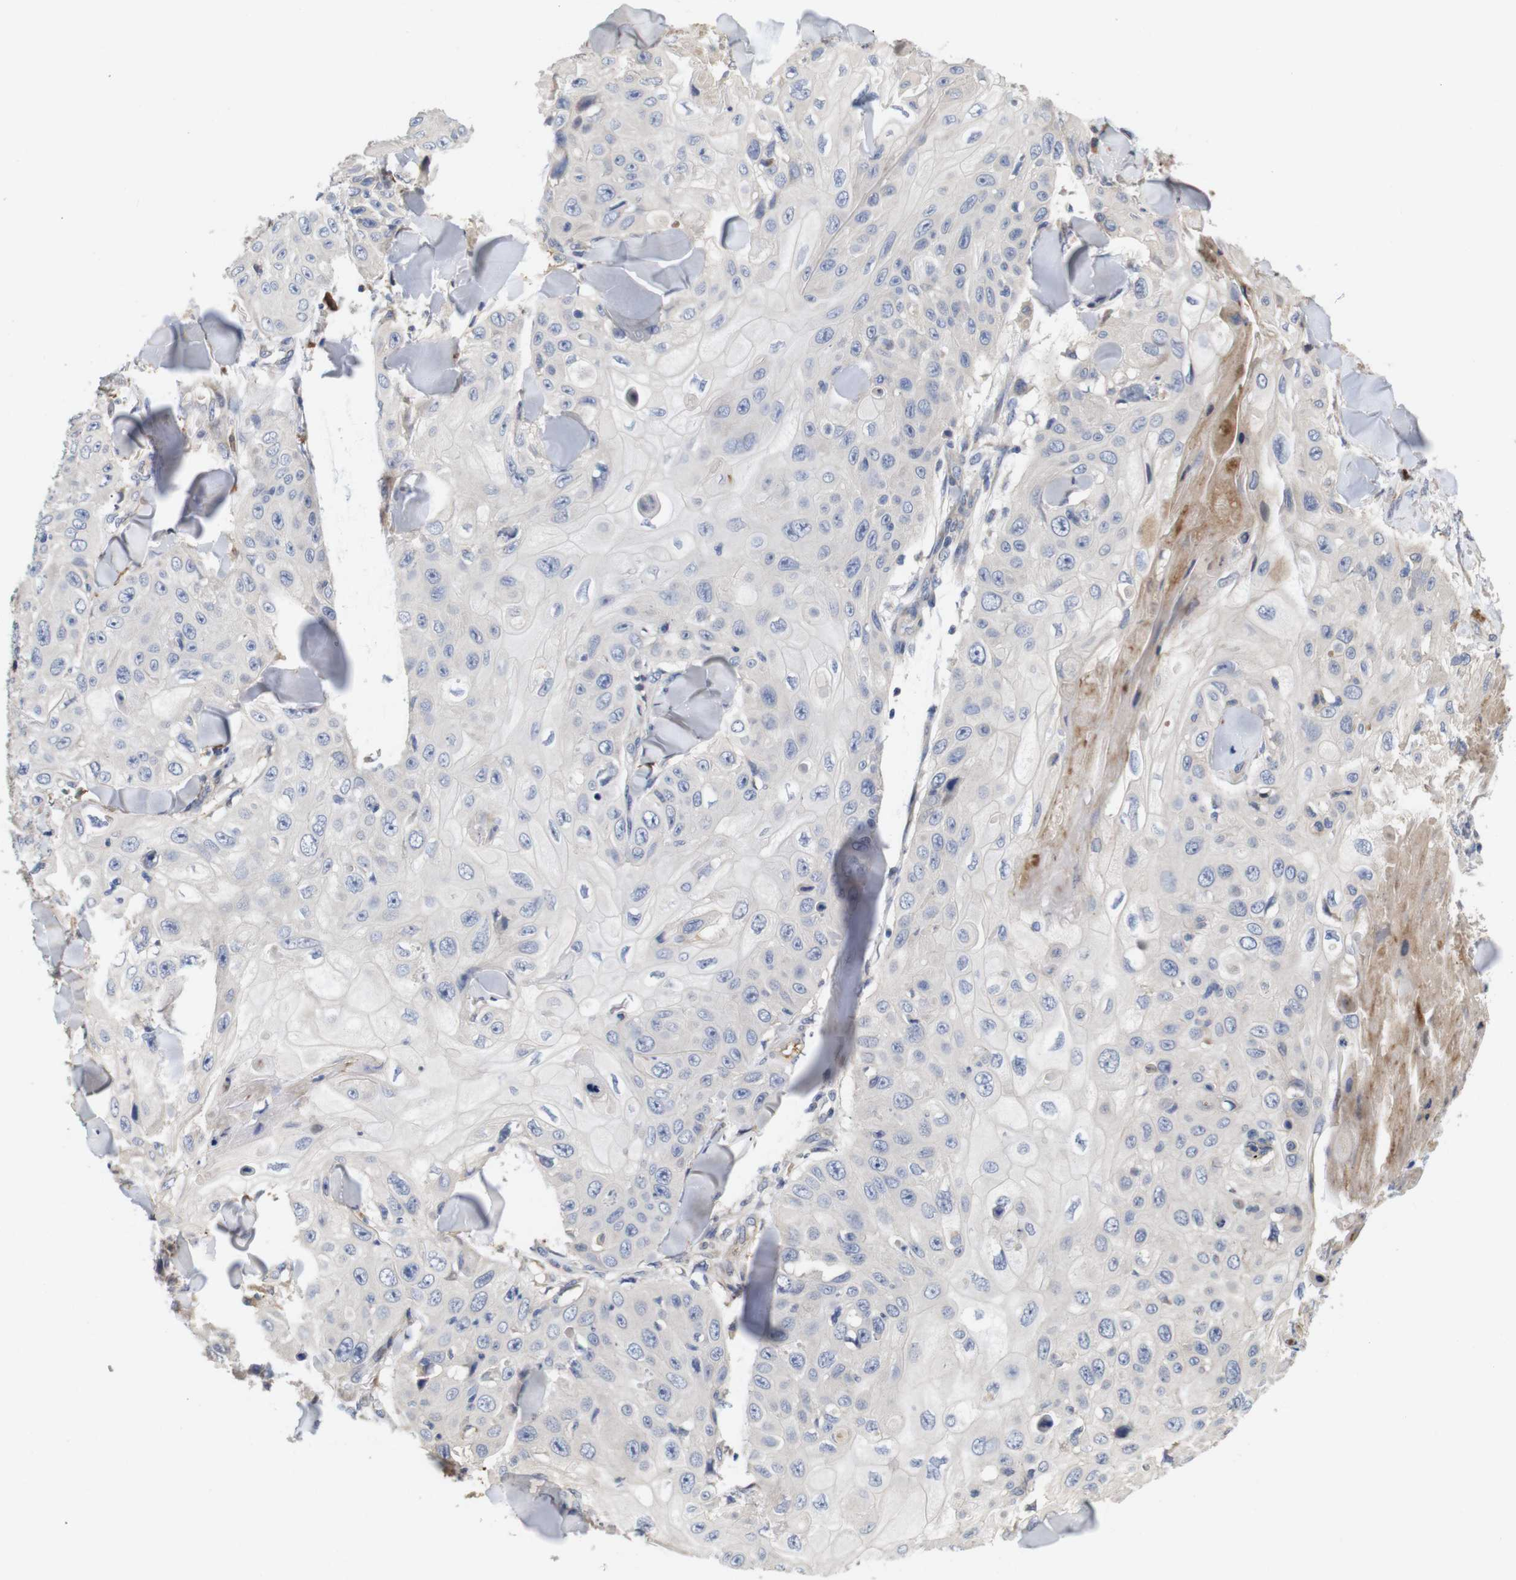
{"staining": {"intensity": "negative", "quantity": "none", "location": "none"}, "tissue": "skin cancer", "cell_type": "Tumor cells", "image_type": "cancer", "snomed": [{"axis": "morphology", "description": "Squamous cell carcinoma, NOS"}, {"axis": "topography", "description": "Skin"}], "caption": "DAB (3,3'-diaminobenzidine) immunohistochemical staining of skin cancer (squamous cell carcinoma) reveals no significant positivity in tumor cells.", "gene": "SPRY3", "patient": {"sex": "male", "age": 86}}